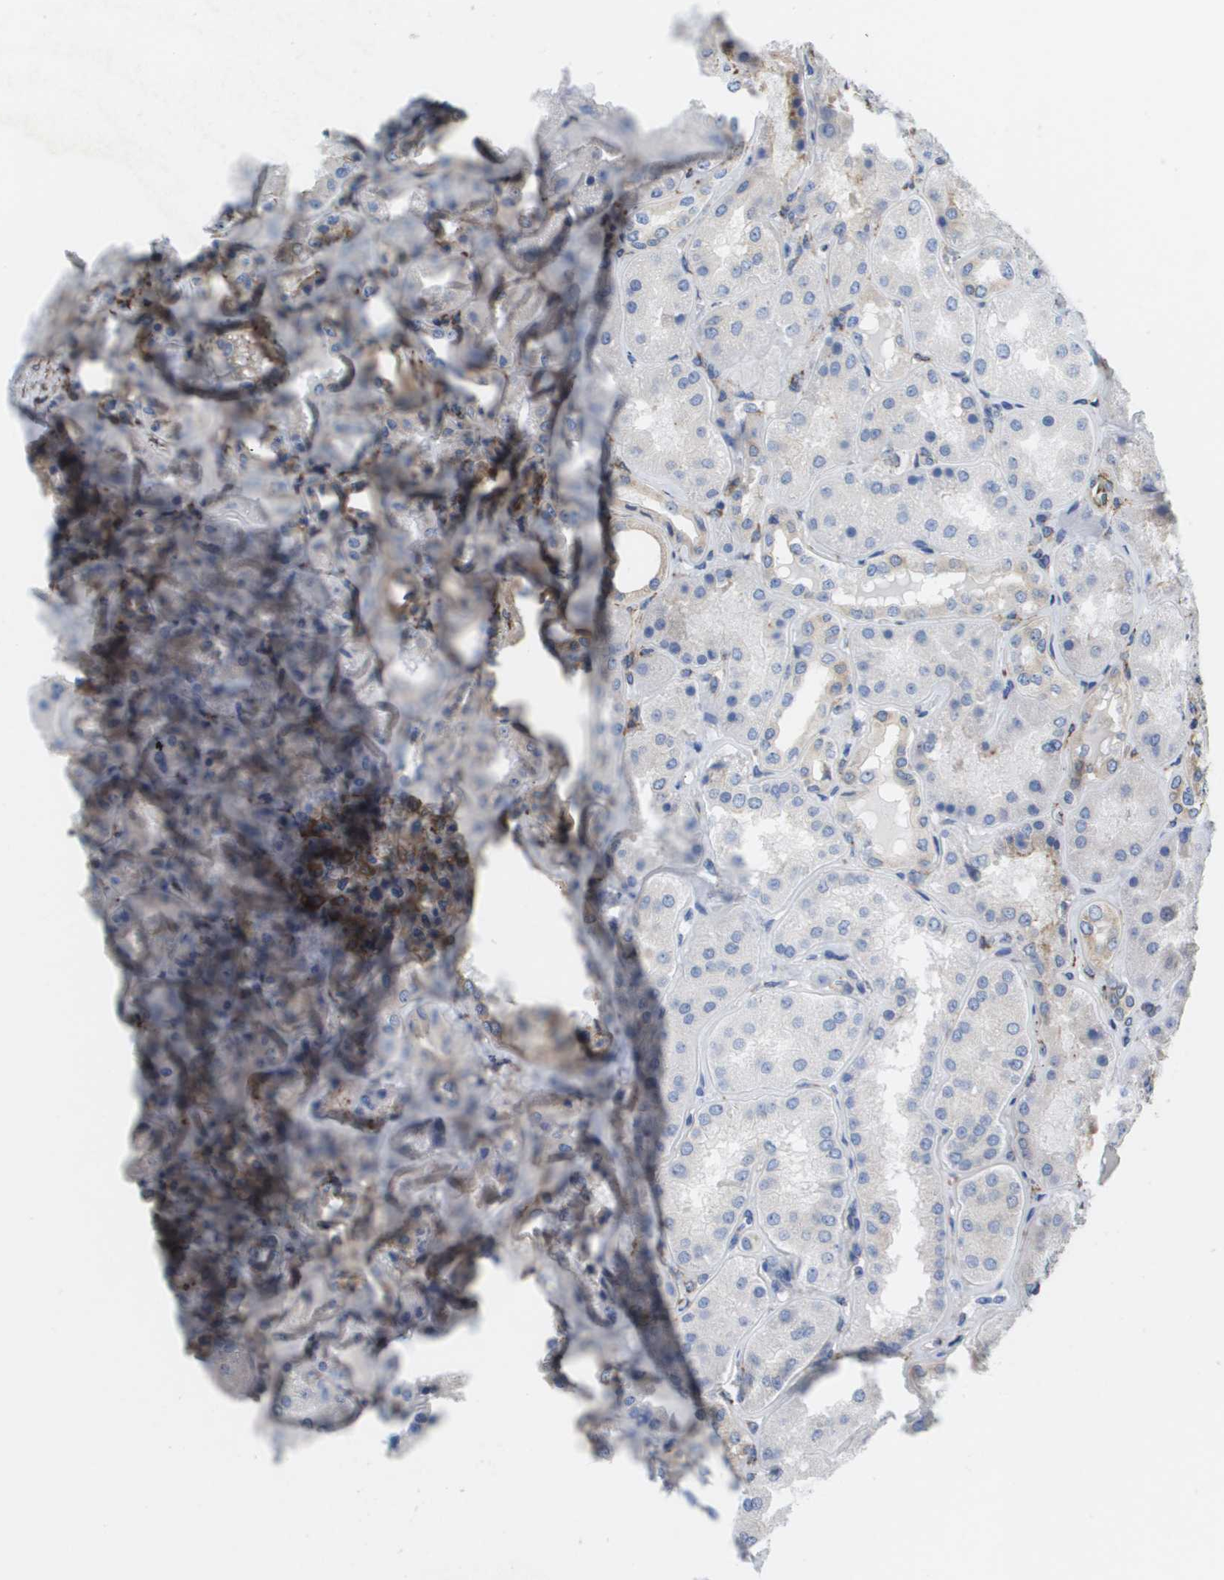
{"staining": {"intensity": "weak", "quantity": "25%-75%", "location": "cytoplasmic/membranous"}, "tissue": "kidney", "cell_type": "Cells in glomeruli", "image_type": "normal", "snomed": [{"axis": "morphology", "description": "Normal tissue, NOS"}, {"axis": "topography", "description": "Kidney"}], "caption": "Immunohistochemistry (IHC) of unremarkable human kidney reveals low levels of weak cytoplasmic/membranous expression in about 25%-75% of cells in glomeruli. The staining is performed using DAB brown chromogen to label protein expression. The nuclei are counter-stained blue using hematoxylin.", "gene": "ST3GAL2", "patient": {"sex": "female", "age": 56}}